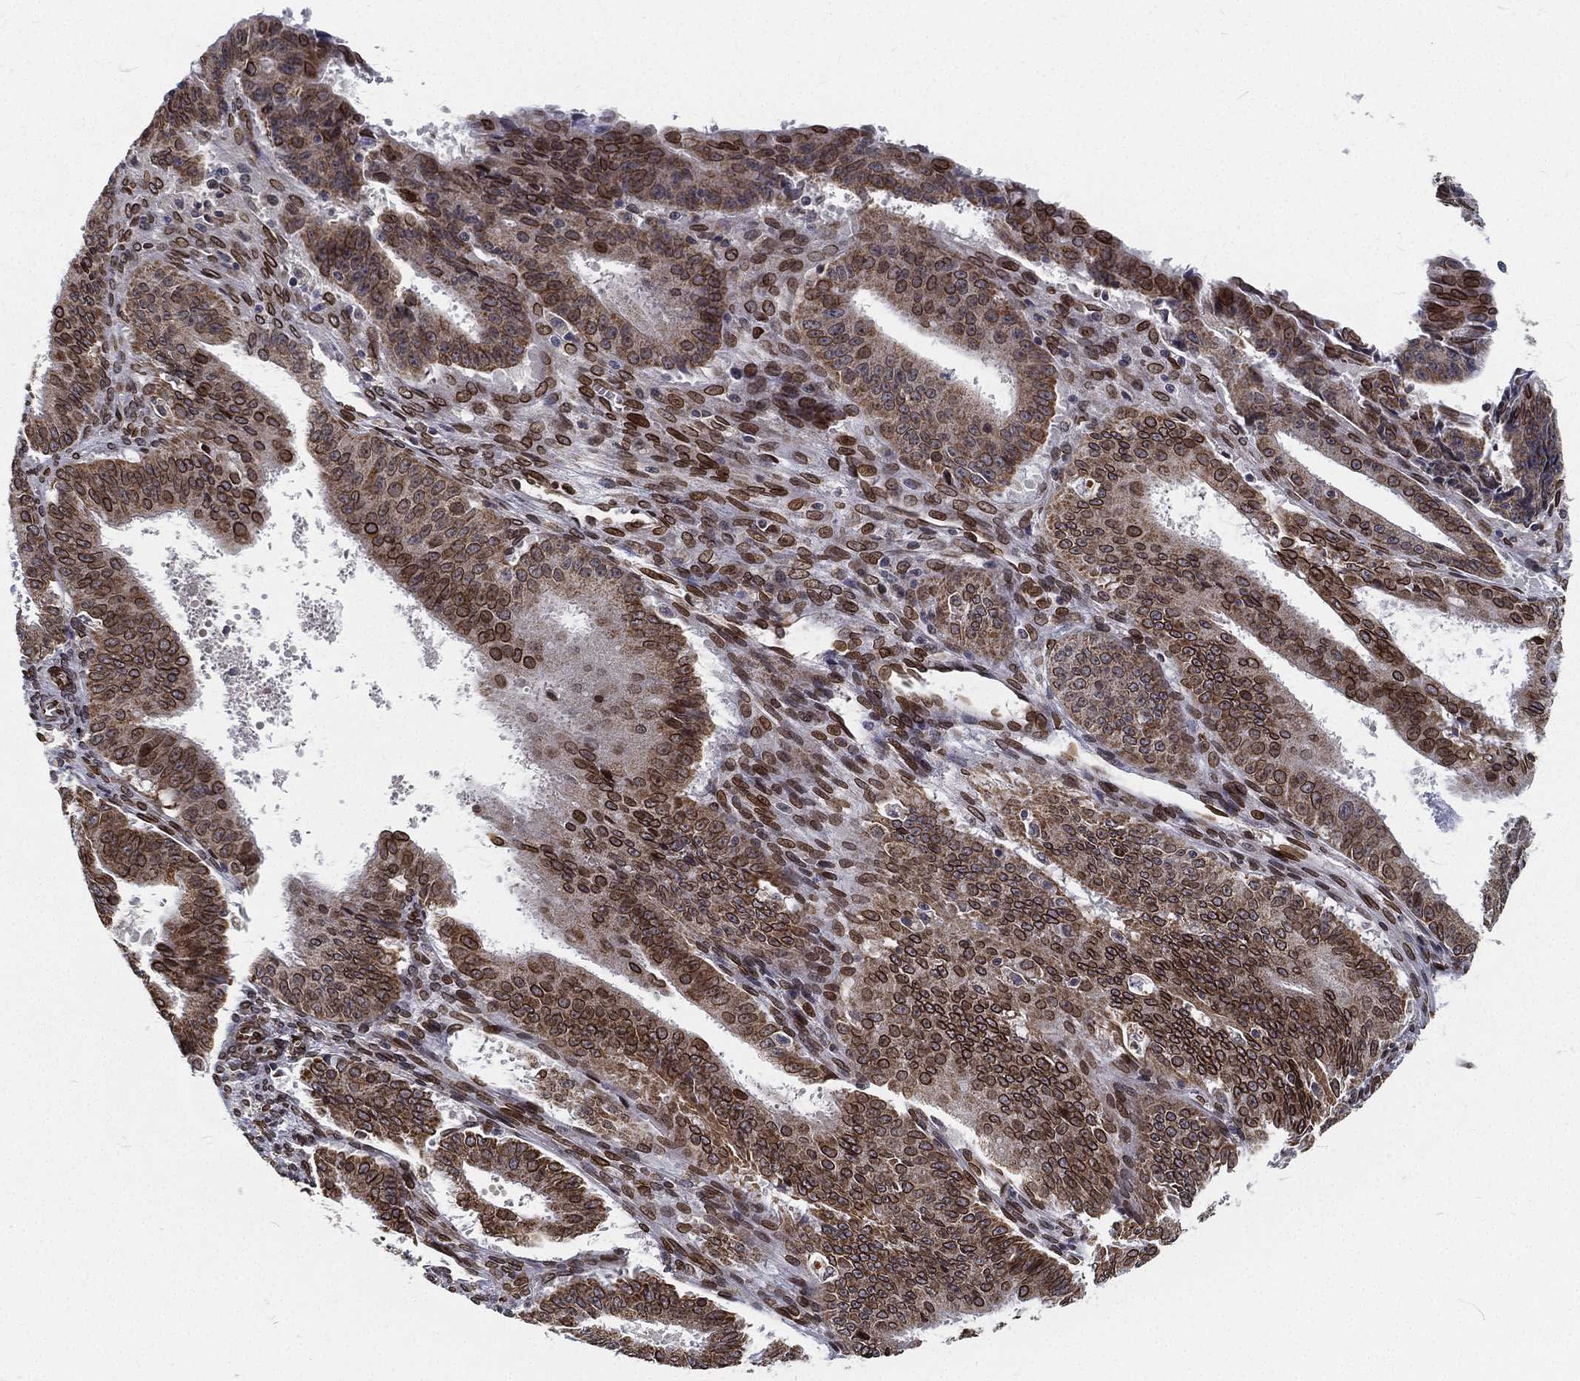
{"staining": {"intensity": "strong", "quantity": ">75%", "location": "cytoplasmic/membranous,nuclear"}, "tissue": "ovarian cancer", "cell_type": "Tumor cells", "image_type": "cancer", "snomed": [{"axis": "morphology", "description": "Carcinoma, endometroid"}, {"axis": "topography", "description": "Ovary"}], "caption": "Immunohistochemistry (DAB (3,3'-diaminobenzidine)) staining of ovarian cancer exhibits strong cytoplasmic/membranous and nuclear protein positivity in approximately >75% of tumor cells.", "gene": "PALB2", "patient": {"sex": "female", "age": 42}}